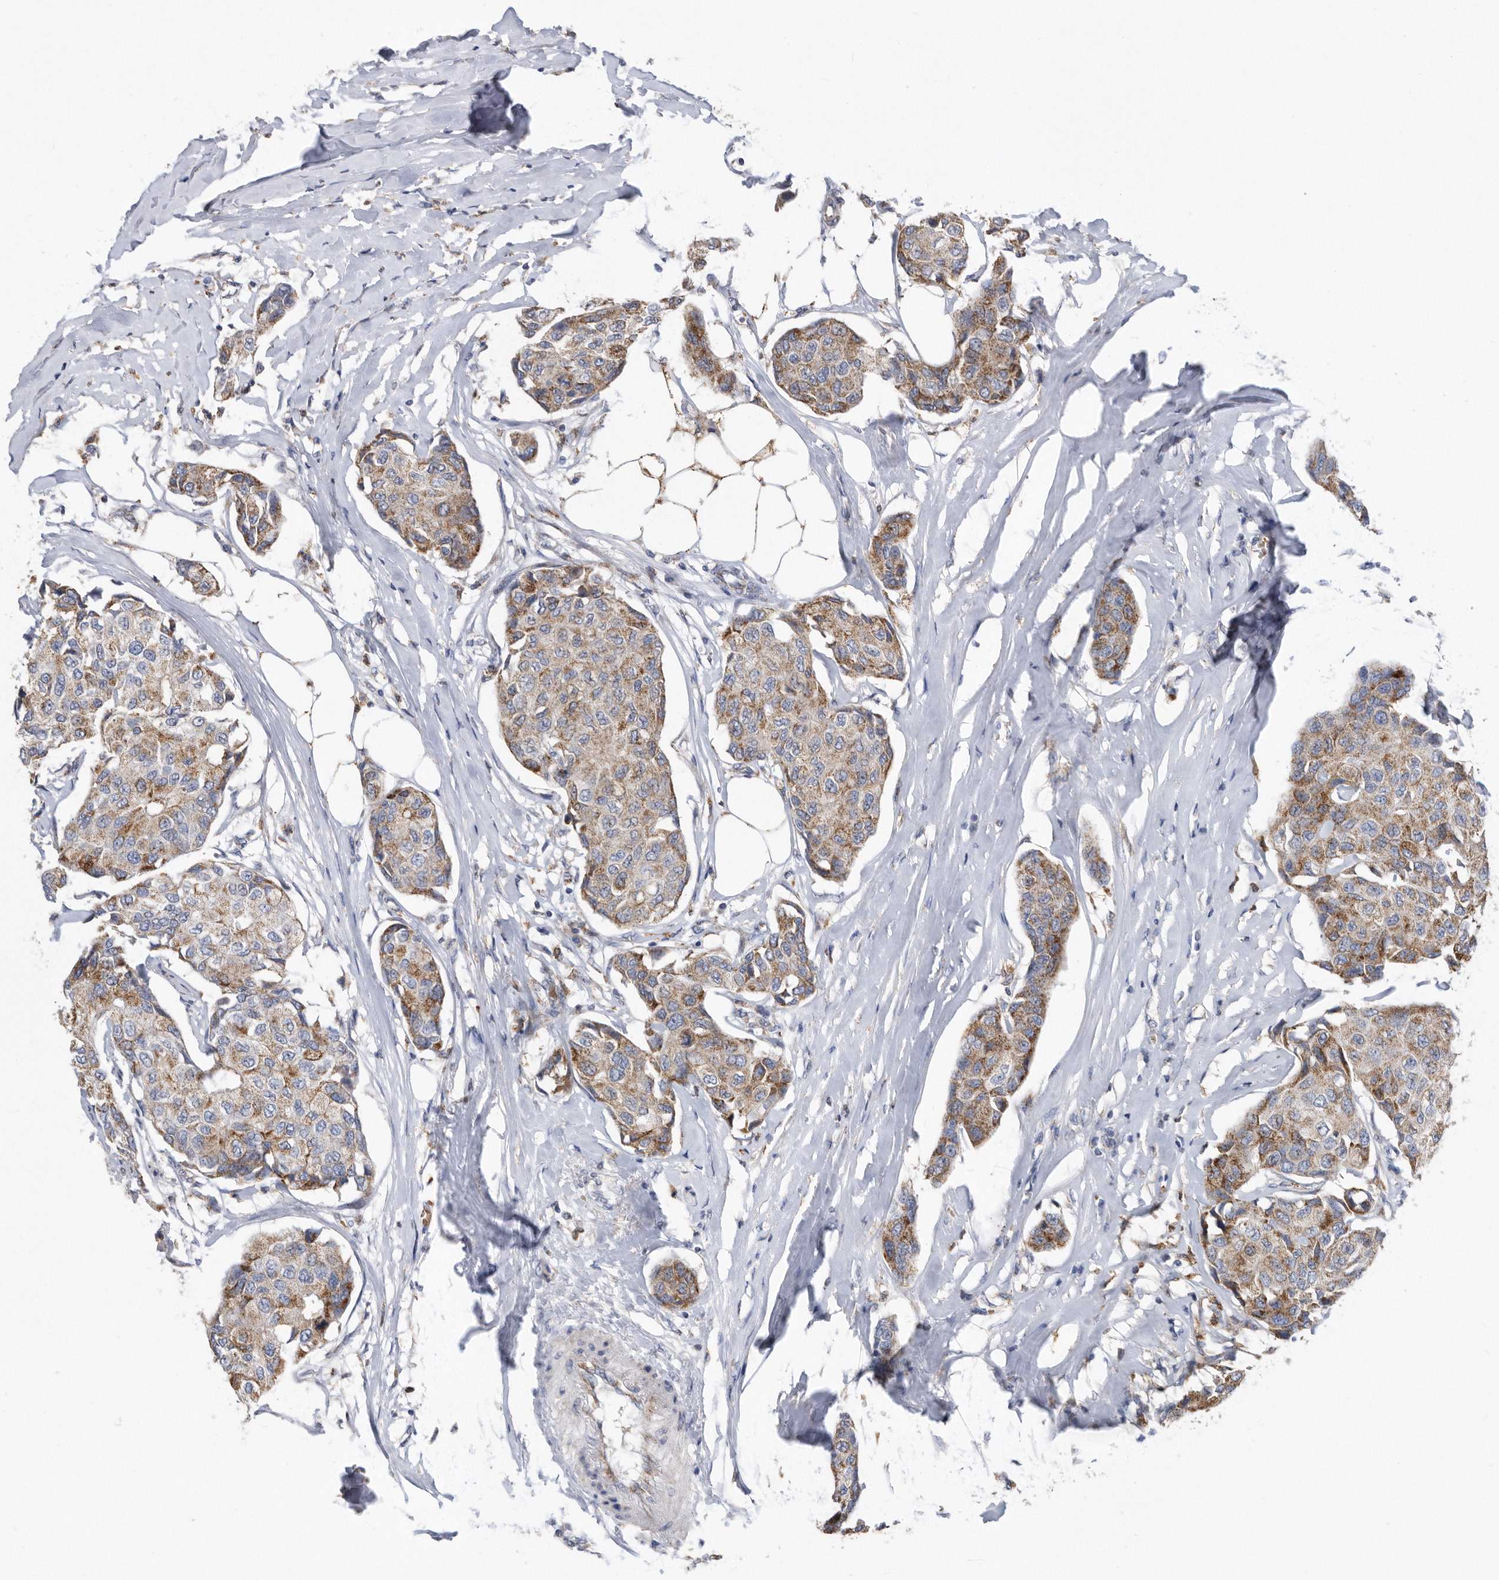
{"staining": {"intensity": "moderate", "quantity": ">75%", "location": "cytoplasmic/membranous"}, "tissue": "breast cancer", "cell_type": "Tumor cells", "image_type": "cancer", "snomed": [{"axis": "morphology", "description": "Duct carcinoma"}, {"axis": "topography", "description": "Breast"}], "caption": "High-power microscopy captured an immunohistochemistry (IHC) photomicrograph of infiltrating ductal carcinoma (breast), revealing moderate cytoplasmic/membranous positivity in approximately >75% of tumor cells.", "gene": "CRISPLD2", "patient": {"sex": "female", "age": 80}}